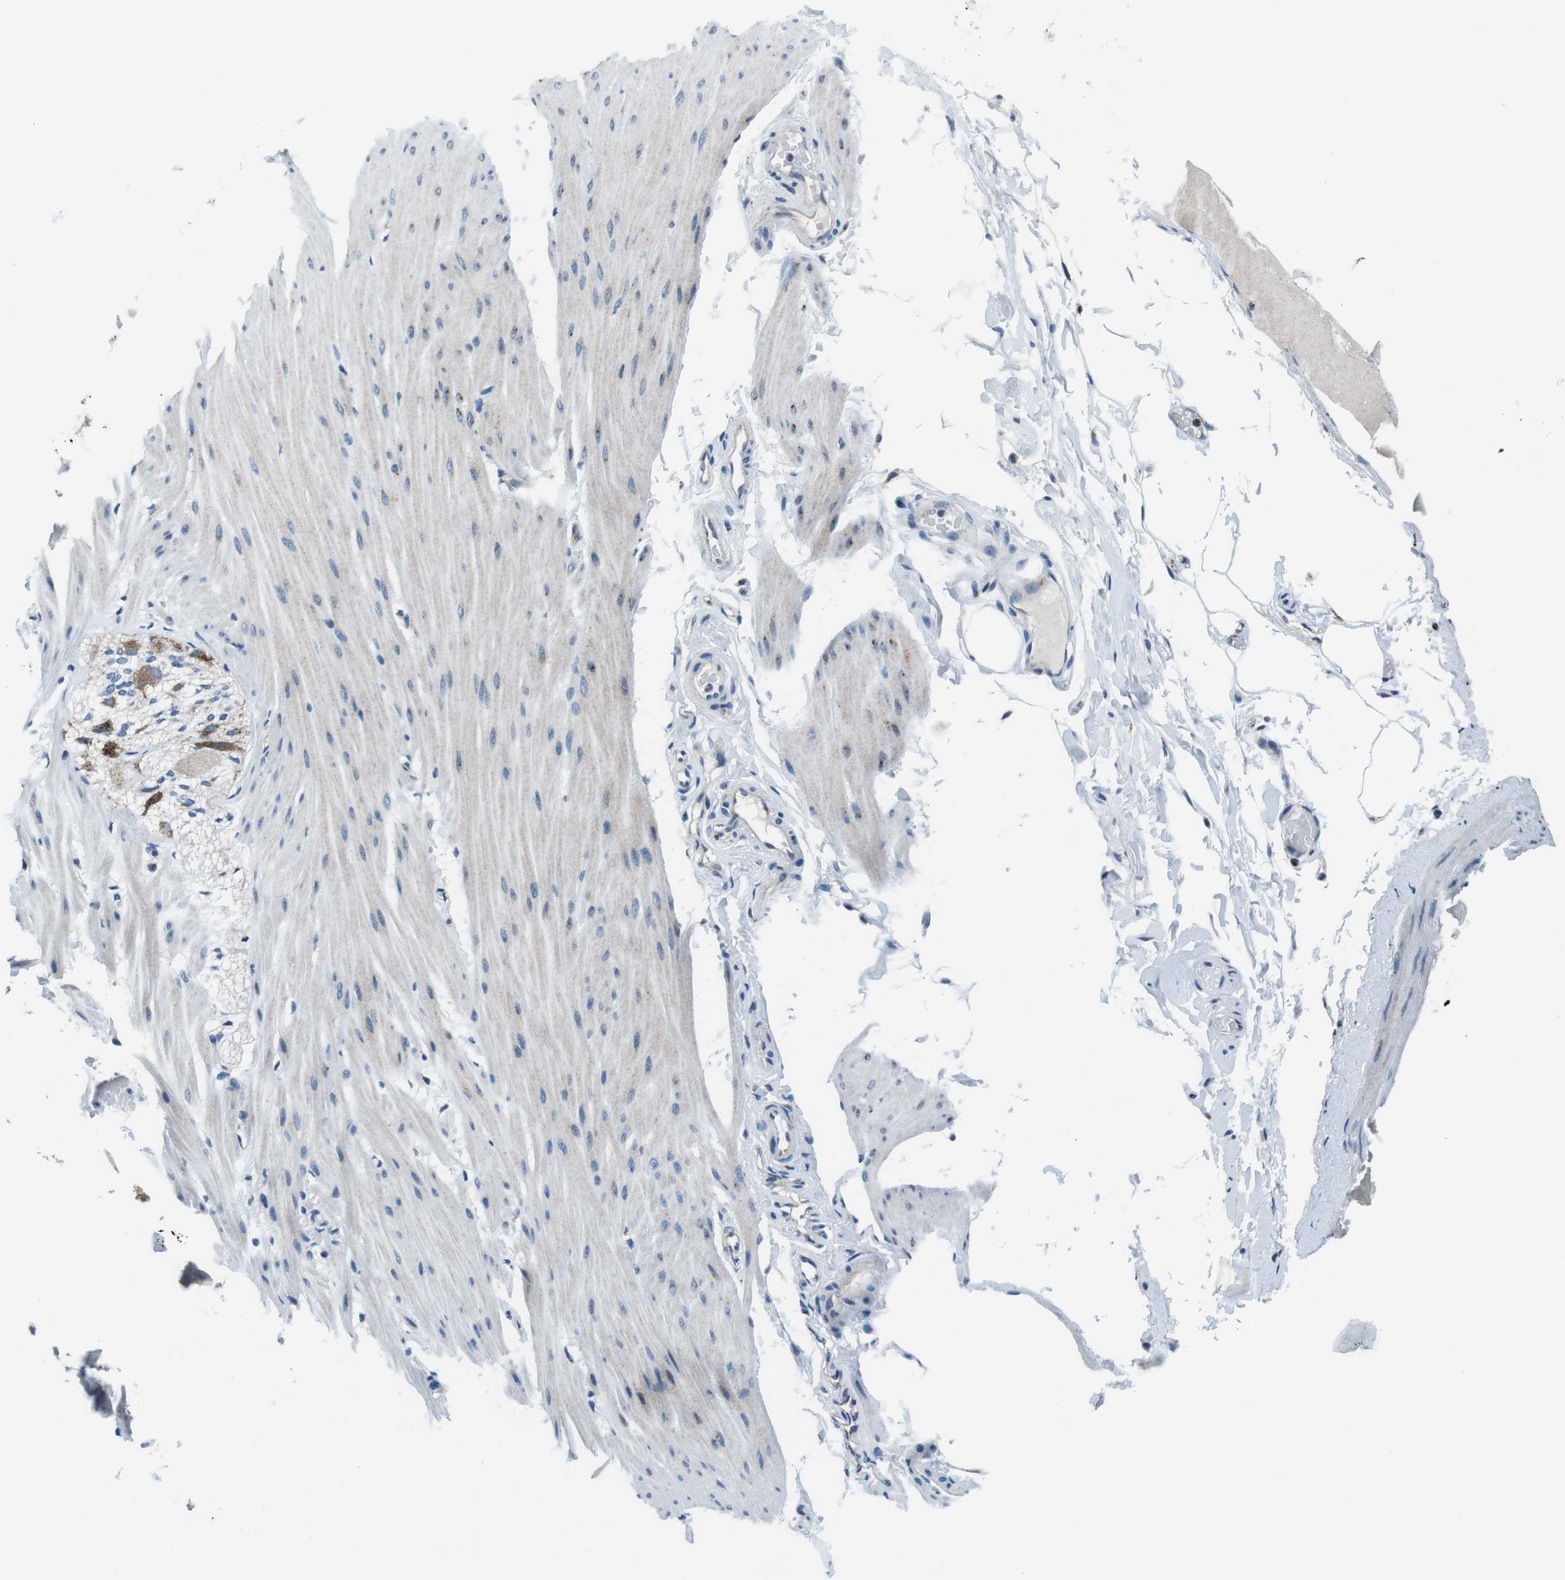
{"staining": {"intensity": "strong", "quantity": "<25%", "location": "cytoplasmic/membranous"}, "tissue": "smooth muscle", "cell_type": "Smooth muscle cells", "image_type": "normal", "snomed": [{"axis": "morphology", "description": "Normal tissue, NOS"}, {"axis": "topography", "description": "Smooth muscle"}, {"axis": "topography", "description": "Colon"}], "caption": "IHC photomicrograph of benign smooth muscle: smooth muscle stained using immunohistochemistry (IHC) shows medium levels of strong protein expression localized specifically in the cytoplasmic/membranous of smooth muscle cells, appearing as a cytoplasmic/membranous brown color.", "gene": "NUCB2", "patient": {"sex": "male", "age": 67}}